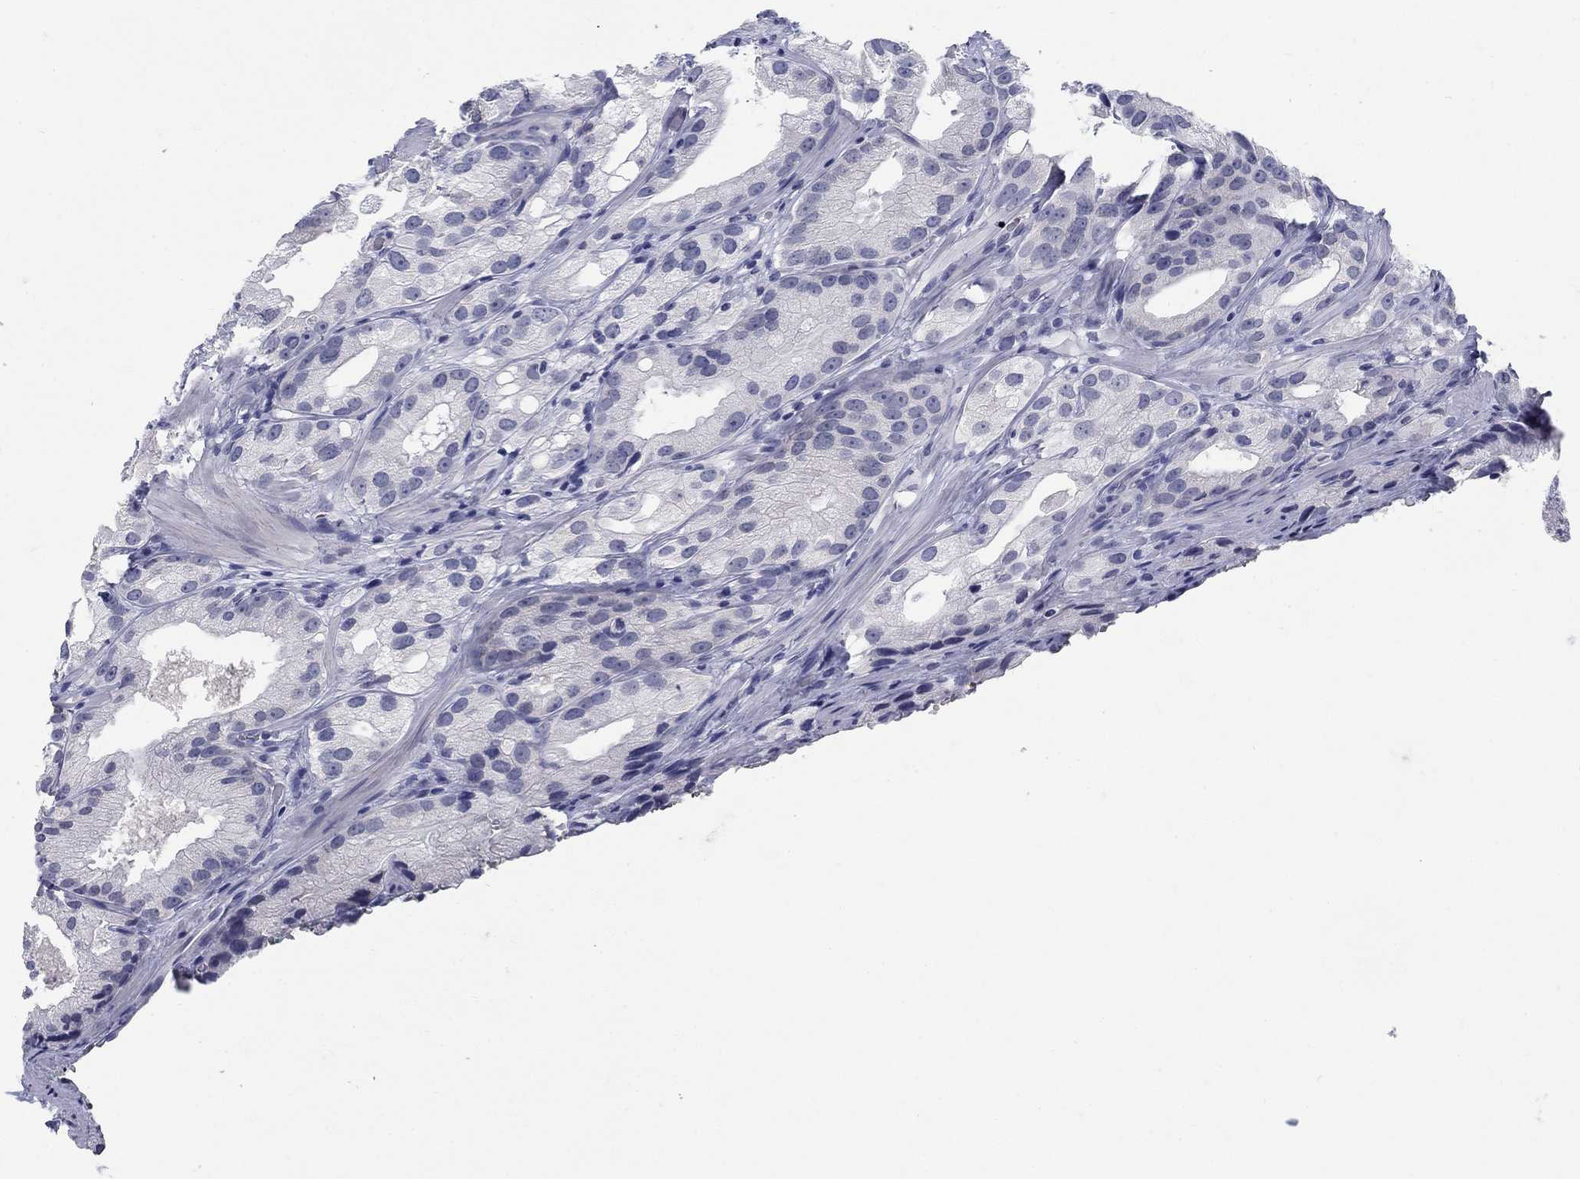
{"staining": {"intensity": "negative", "quantity": "none", "location": "none"}, "tissue": "prostate cancer", "cell_type": "Tumor cells", "image_type": "cancer", "snomed": [{"axis": "morphology", "description": "Adenocarcinoma, High grade"}, {"axis": "topography", "description": "Prostate and seminal vesicle, NOS"}], "caption": "Tumor cells show no significant protein expression in prostate high-grade adenocarcinoma.", "gene": "ELAVL4", "patient": {"sex": "male", "age": 62}}